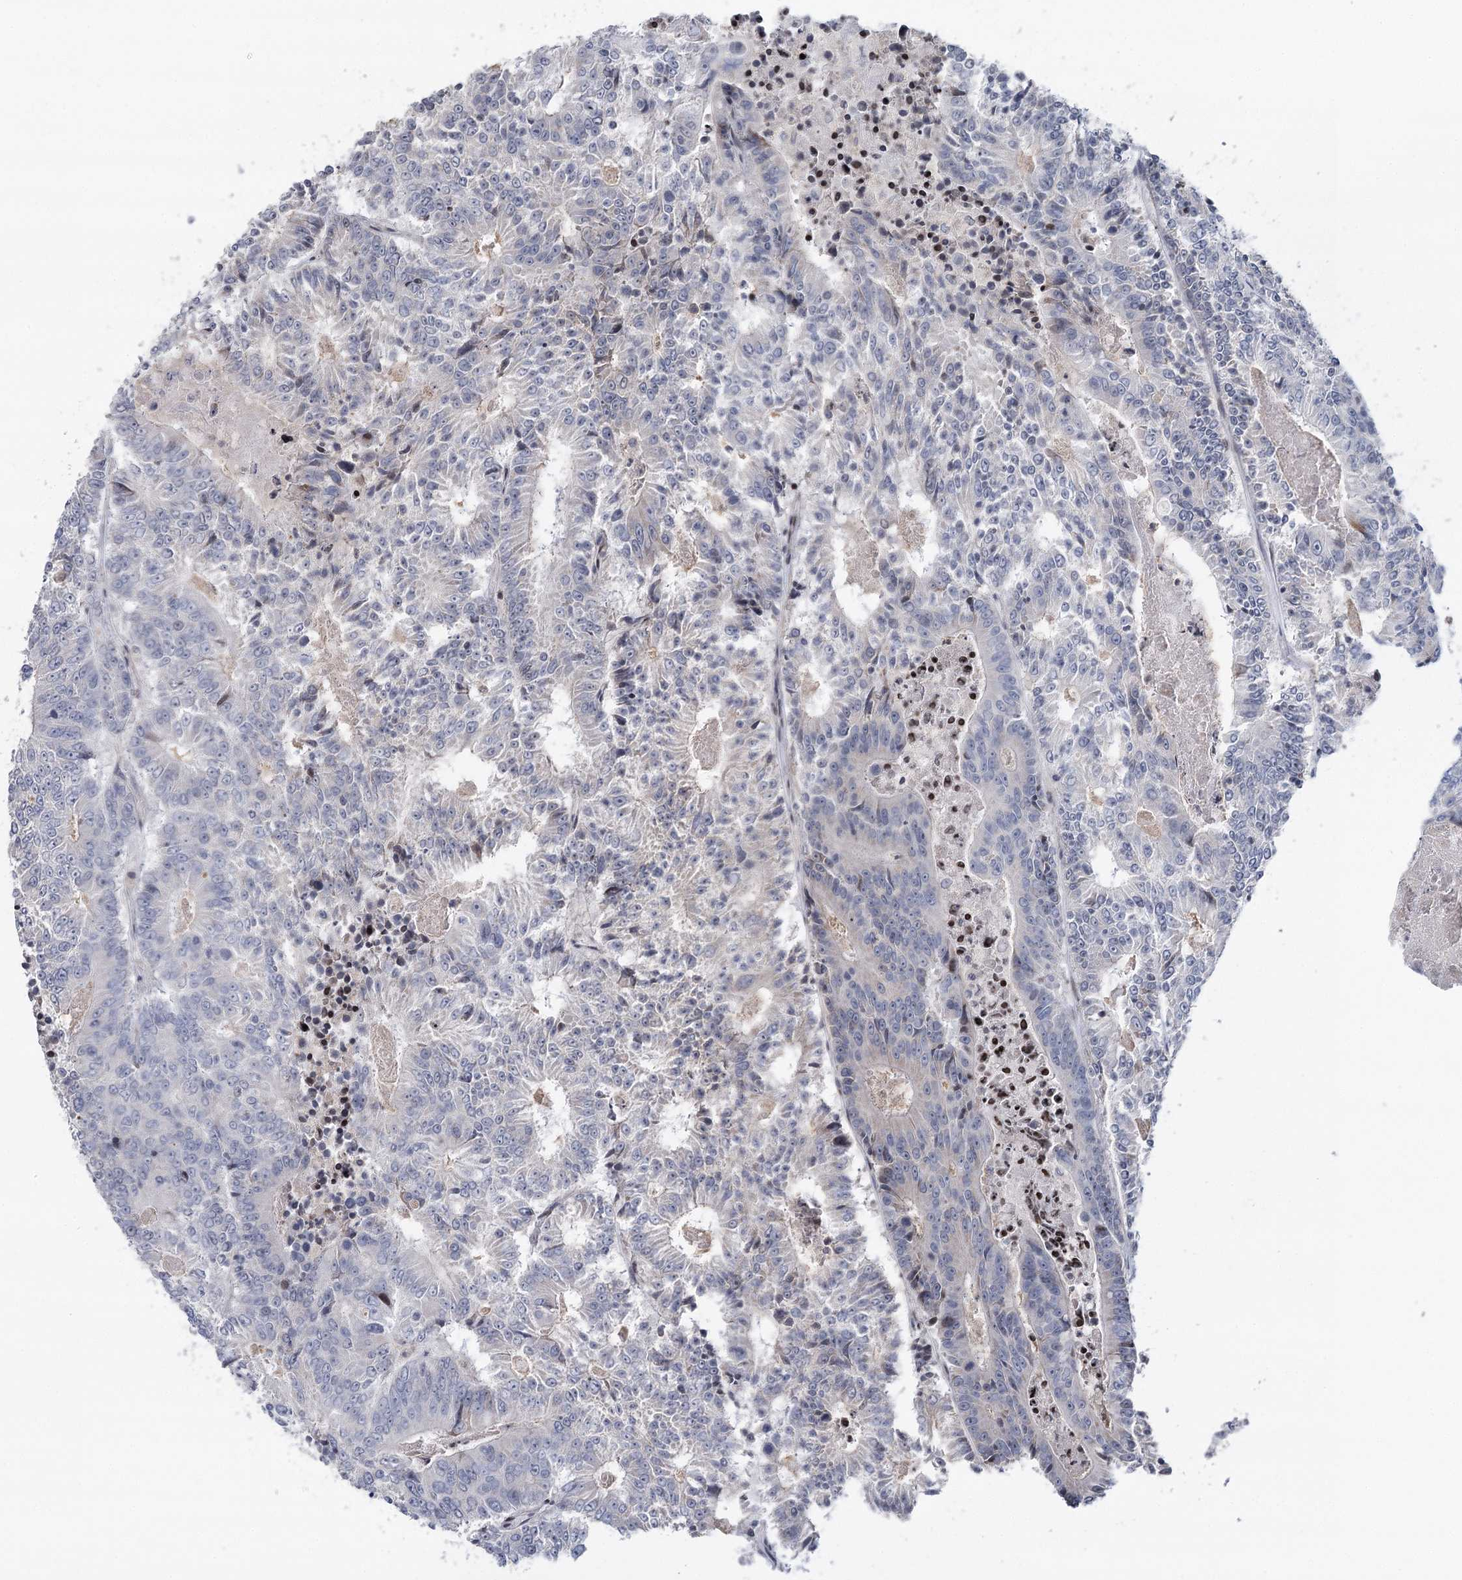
{"staining": {"intensity": "negative", "quantity": "none", "location": "none"}, "tissue": "colorectal cancer", "cell_type": "Tumor cells", "image_type": "cancer", "snomed": [{"axis": "morphology", "description": "Adenocarcinoma, NOS"}, {"axis": "topography", "description": "Colon"}], "caption": "Tumor cells show no significant protein positivity in adenocarcinoma (colorectal). (Brightfield microscopy of DAB (3,3'-diaminobenzidine) immunohistochemistry (IHC) at high magnification).", "gene": "PTGR1", "patient": {"sex": "male", "age": 83}}